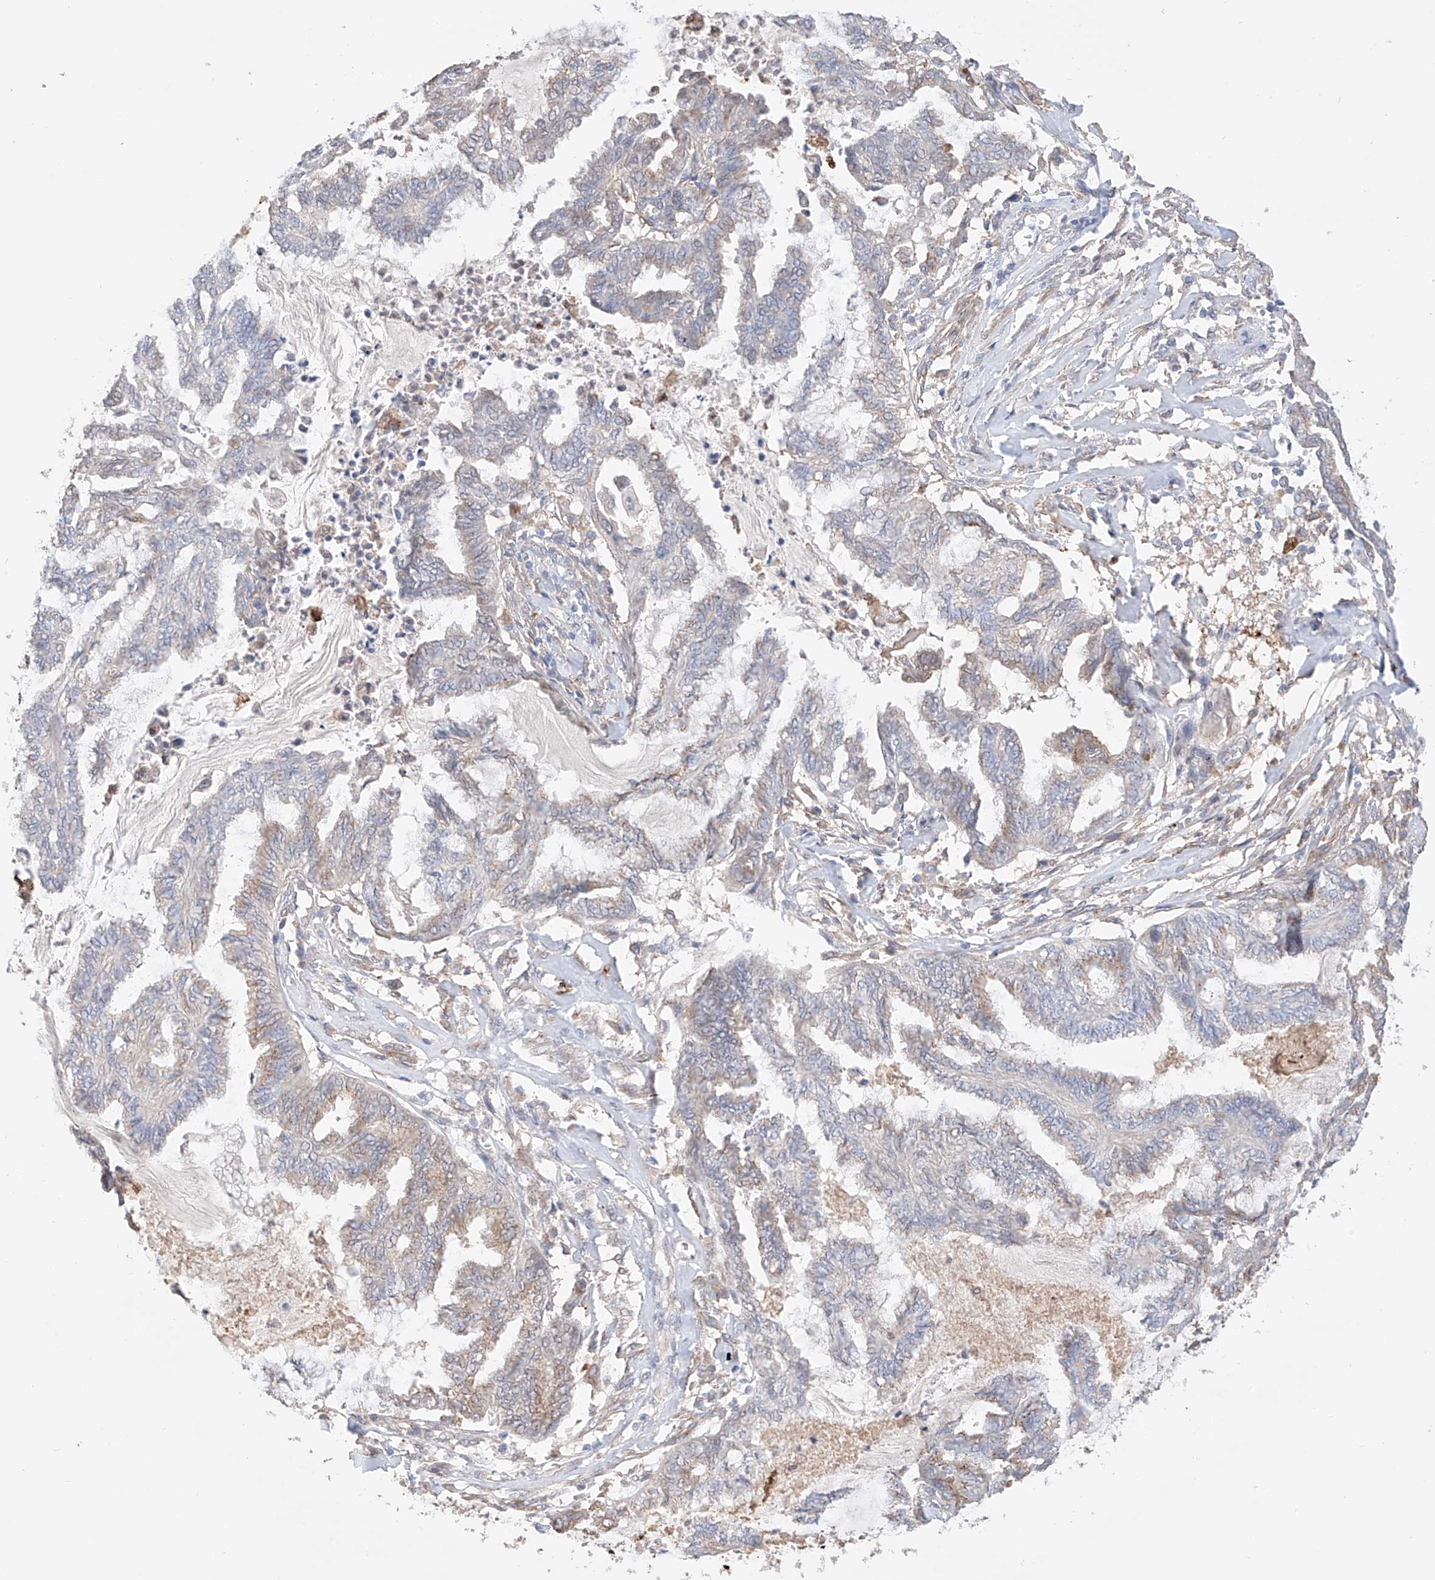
{"staining": {"intensity": "weak", "quantity": "<25%", "location": "cytoplasmic/membranous"}, "tissue": "endometrial cancer", "cell_type": "Tumor cells", "image_type": "cancer", "snomed": [{"axis": "morphology", "description": "Adenocarcinoma, NOS"}, {"axis": "topography", "description": "Endometrium"}], "caption": "Human endometrial adenocarcinoma stained for a protein using immunohistochemistry demonstrates no staining in tumor cells.", "gene": "MOSPD1", "patient": {"sex": "female", "age": 86}}